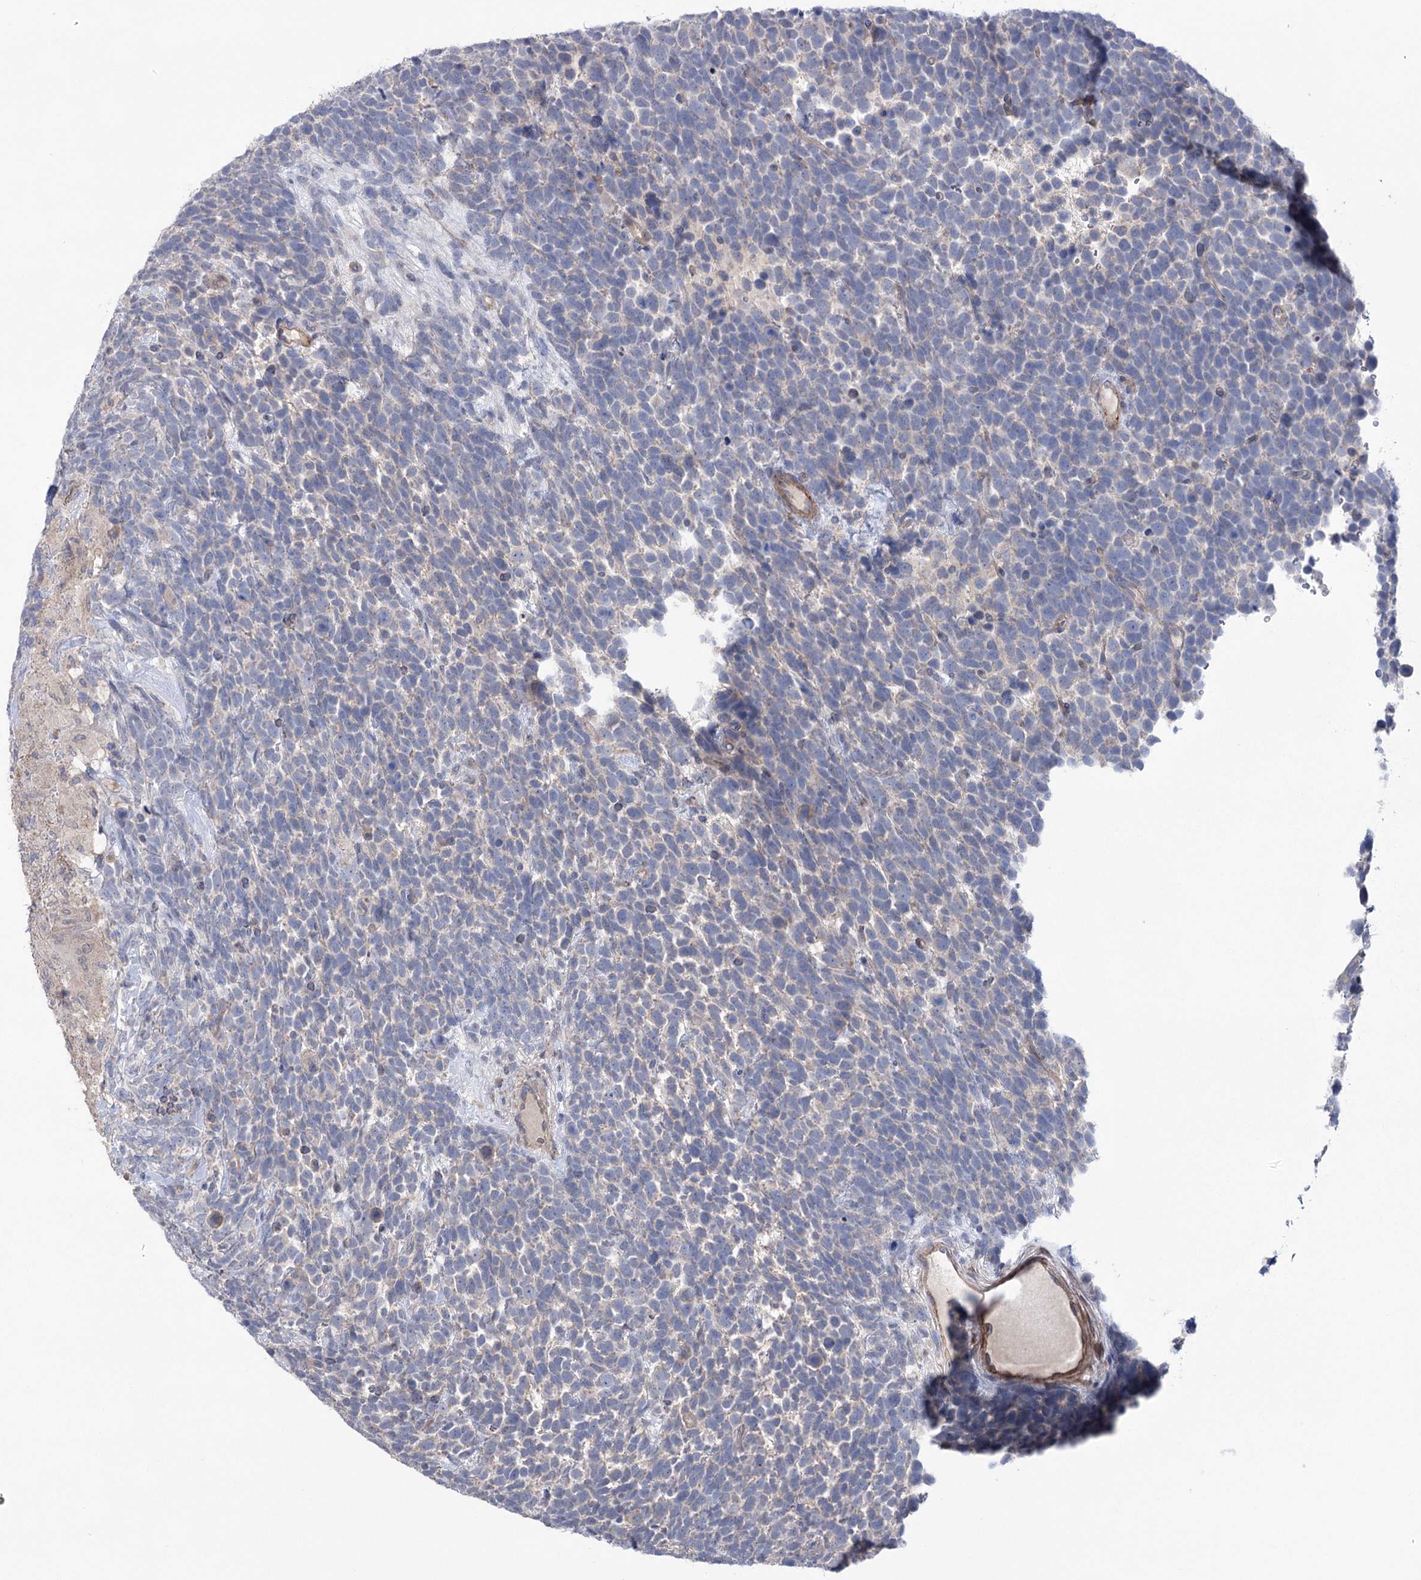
{"staining": {"intensity": "negative", "quantity": "none", "location": "none"}, "tissue": "urothelial cancer", "cell_type": "Tumor cells", "image_type": "cancer", "snomed": [{"axis": "morphology", "description": "Urothelial carcinoma, High grade"}, {"axis": "topography", "description": "Urinary bladder"}], "caption": "Immunohistochemistry (IHC) histopathology image of human urothelial cancer stained for a protein (brown), which displays no staining in tumor cells. (Stains: DAB immunohistochemistry with hematoxylin counter stain, Microscopy: brightfield microscopy at high magnification).", "gene": "TRIM71", "patient": {"sex": "female", "age": 82}}